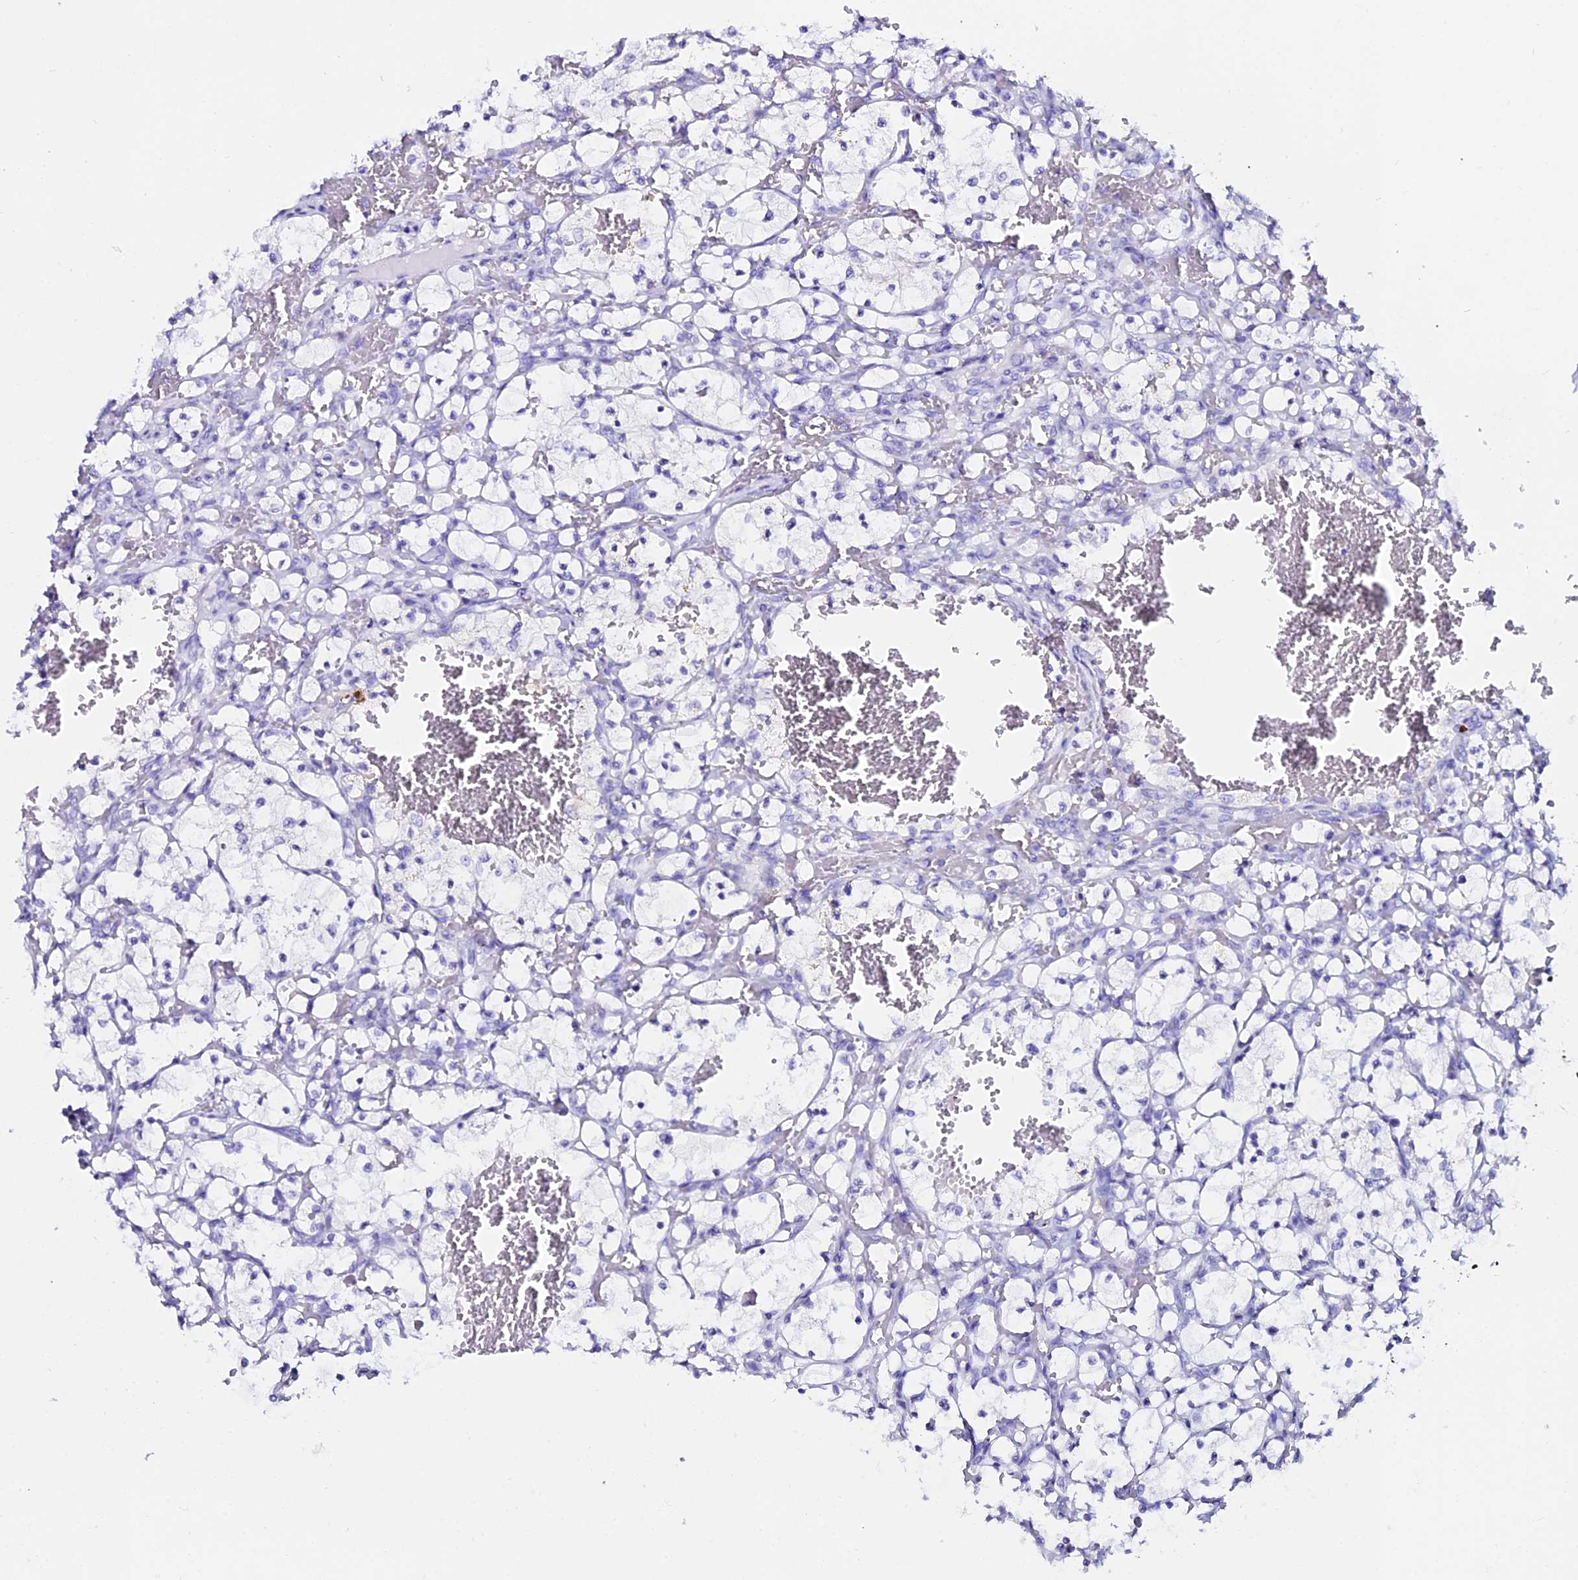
{"staining": {"intensity": "negative", "quantity": "none", "location": "none"}, "tissue": "renal cancer", "cell_type": "Tumor cells", "image_type": "cancer", "snomed": [{"axis": "morphology", "description": "Adenocarcinoma, NOS"}, {"axis": "topography", "description": "Kidney"}], "caption": "High power microscopy photomicrograph of an IHC micrograph of renal cancer, revealing no significant expression in tumor cells. Brightfield microscopy of immunohistochemistry stained with DAB (3,3'-diaminobenzidine) (brown) and hematoxylin (blue), captured at high magnification.", "gene": "OR4D5", "patient": {"sex": "female", "age": 69}}